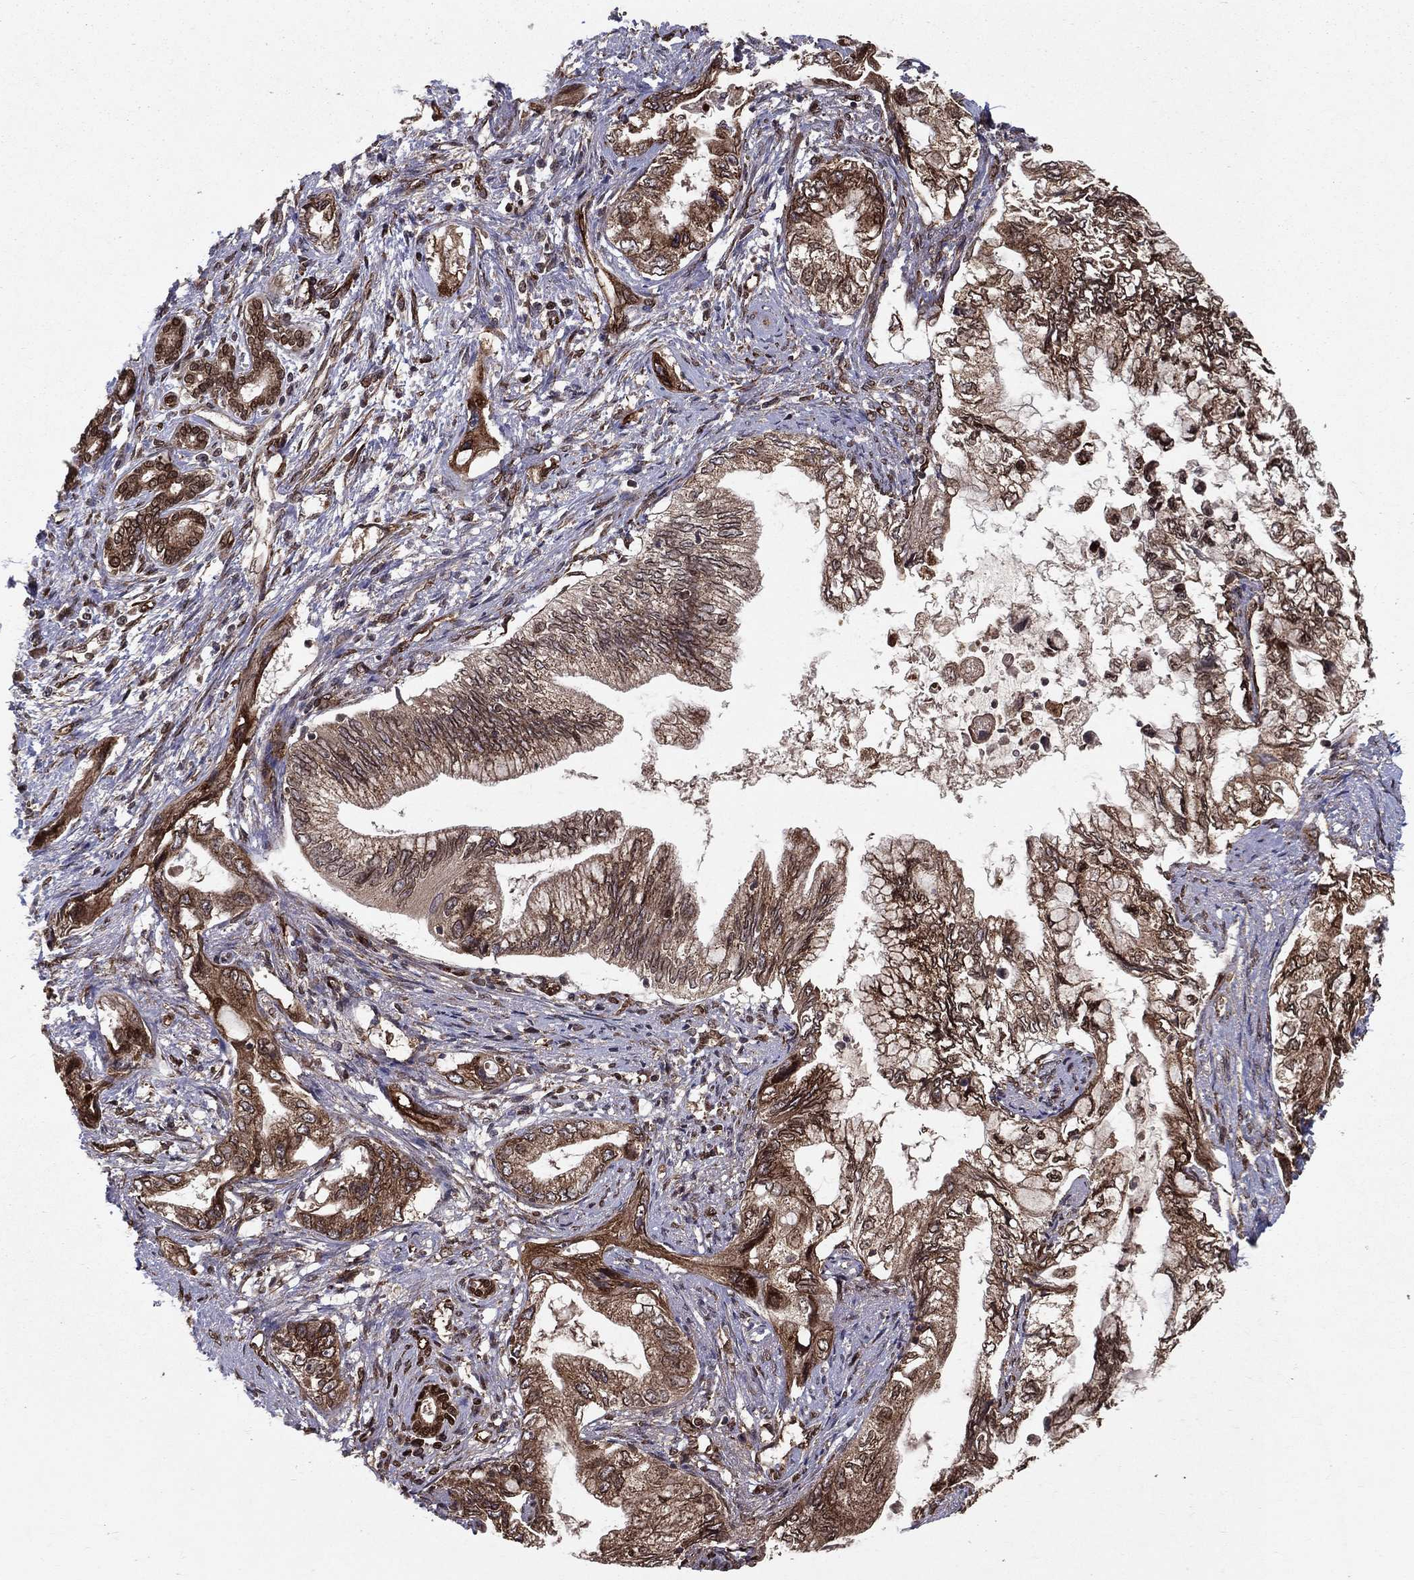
{"staining": {"intensity": "moderate", "quantity": ">75%", "location": "cytoplasmic/membranous"}, "tissue": "pancreatic cancer", "cell_type": "Tumor cells", "image_type": "cancer", "snomed": [{"axis": "morphology", "description": "Adenocarcinoma, NOS"}, {"axis": "topography", "description": "Pancreas"}], "caption": "Human adenocarcinoma (pancreatic) stained for a protein (brown) exhibits moderate cytoplasmic/membranous positive positivity in about >75% of tumor cells.", "gene": "CERS2", "patient": {"sex": "female", "age": 73}}